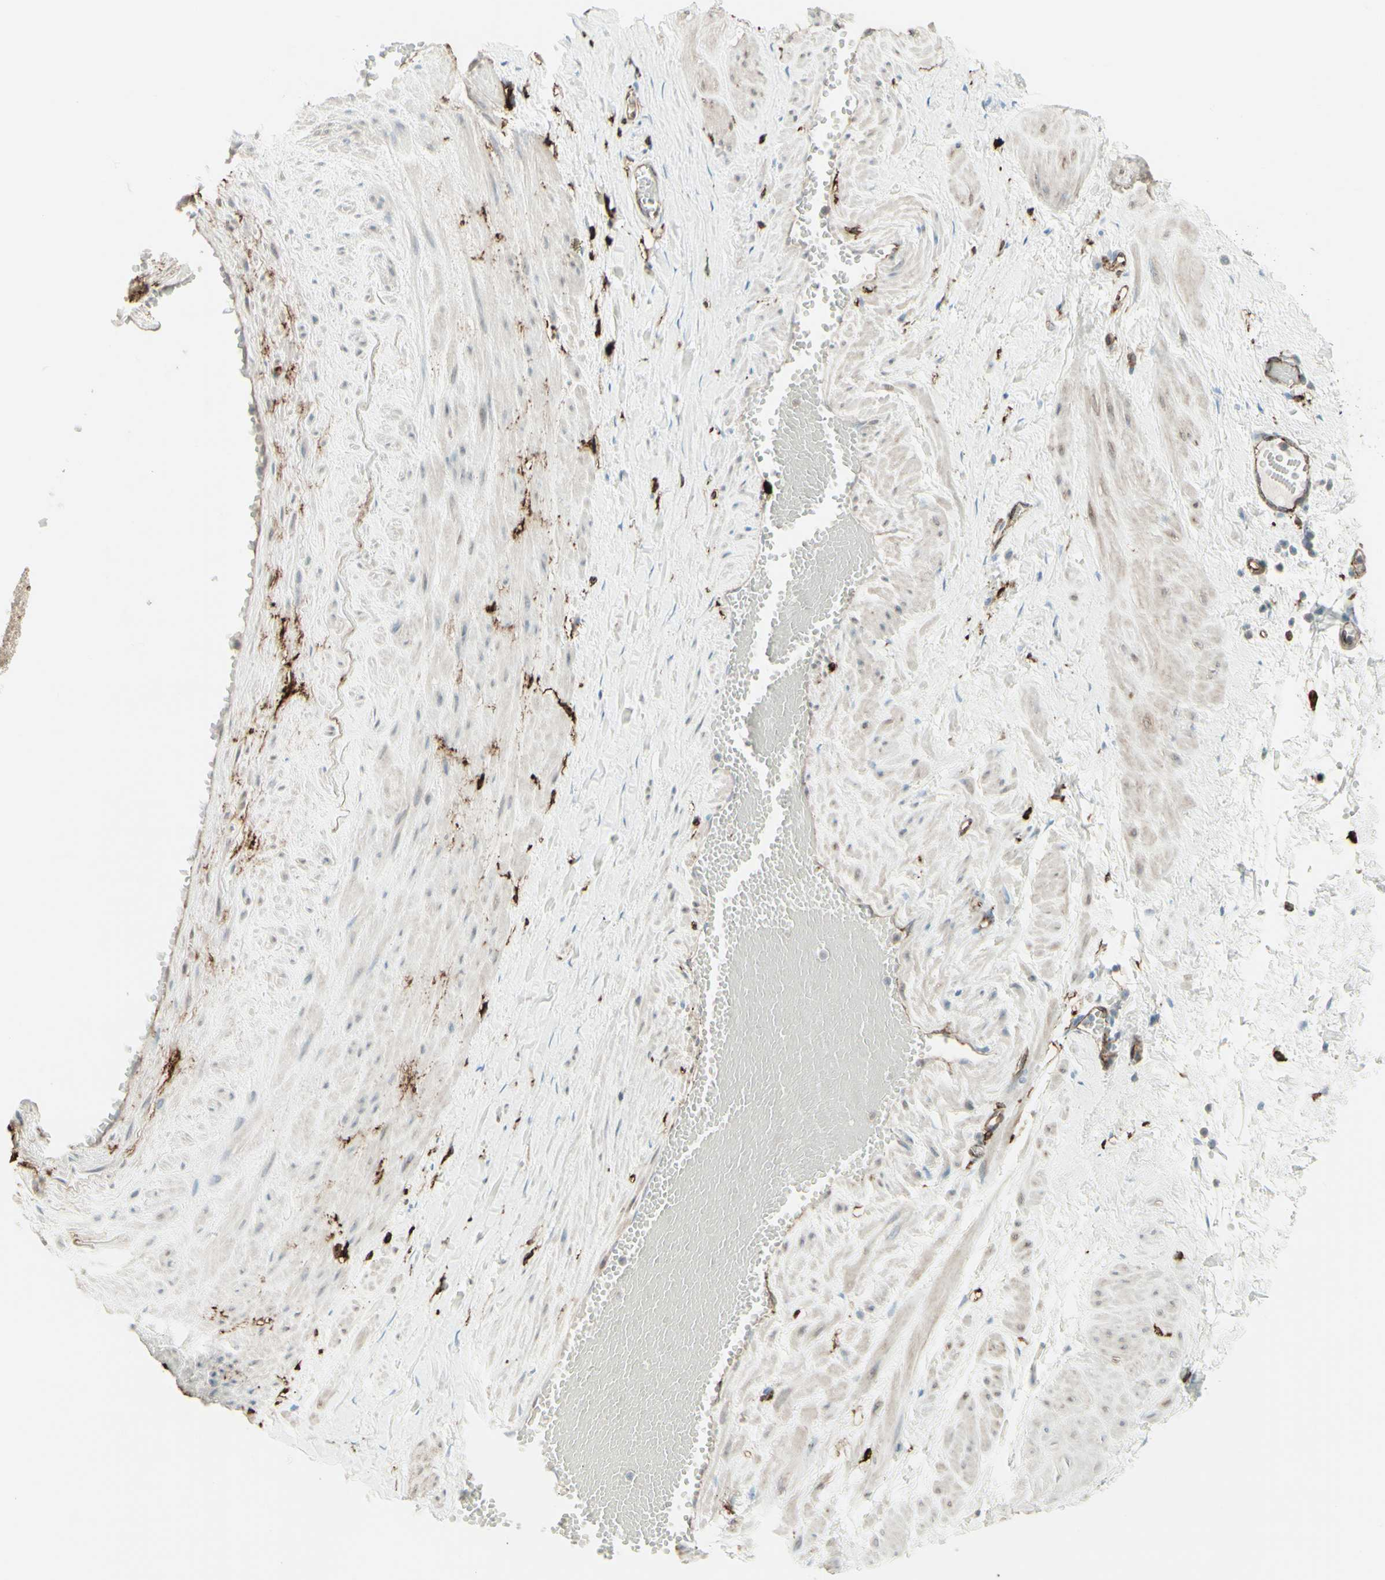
{"staining": {"intensity": "negative", "quantity": "none", "location": "none"}, "tissue": "adipose tissue", "cell_type": "Adipocytes", "image_type": "normal", "snomed": [{"axis": "morphology", "description": "Normal tissue, NOS"}, {"axis": "topography", "description": "Soft tissue"}, {"axis": "topography", "description": "Vascular tissue"}], "caption": "This is a image of immunohistochemistry (IHC) staining of normal adipose tissue, which shows no positivity in adipocytes. (DAB immunohistochemistry (IHC), high magnification).", "gene": "HLA", "patient": {"sex": "female", "age": 35}}